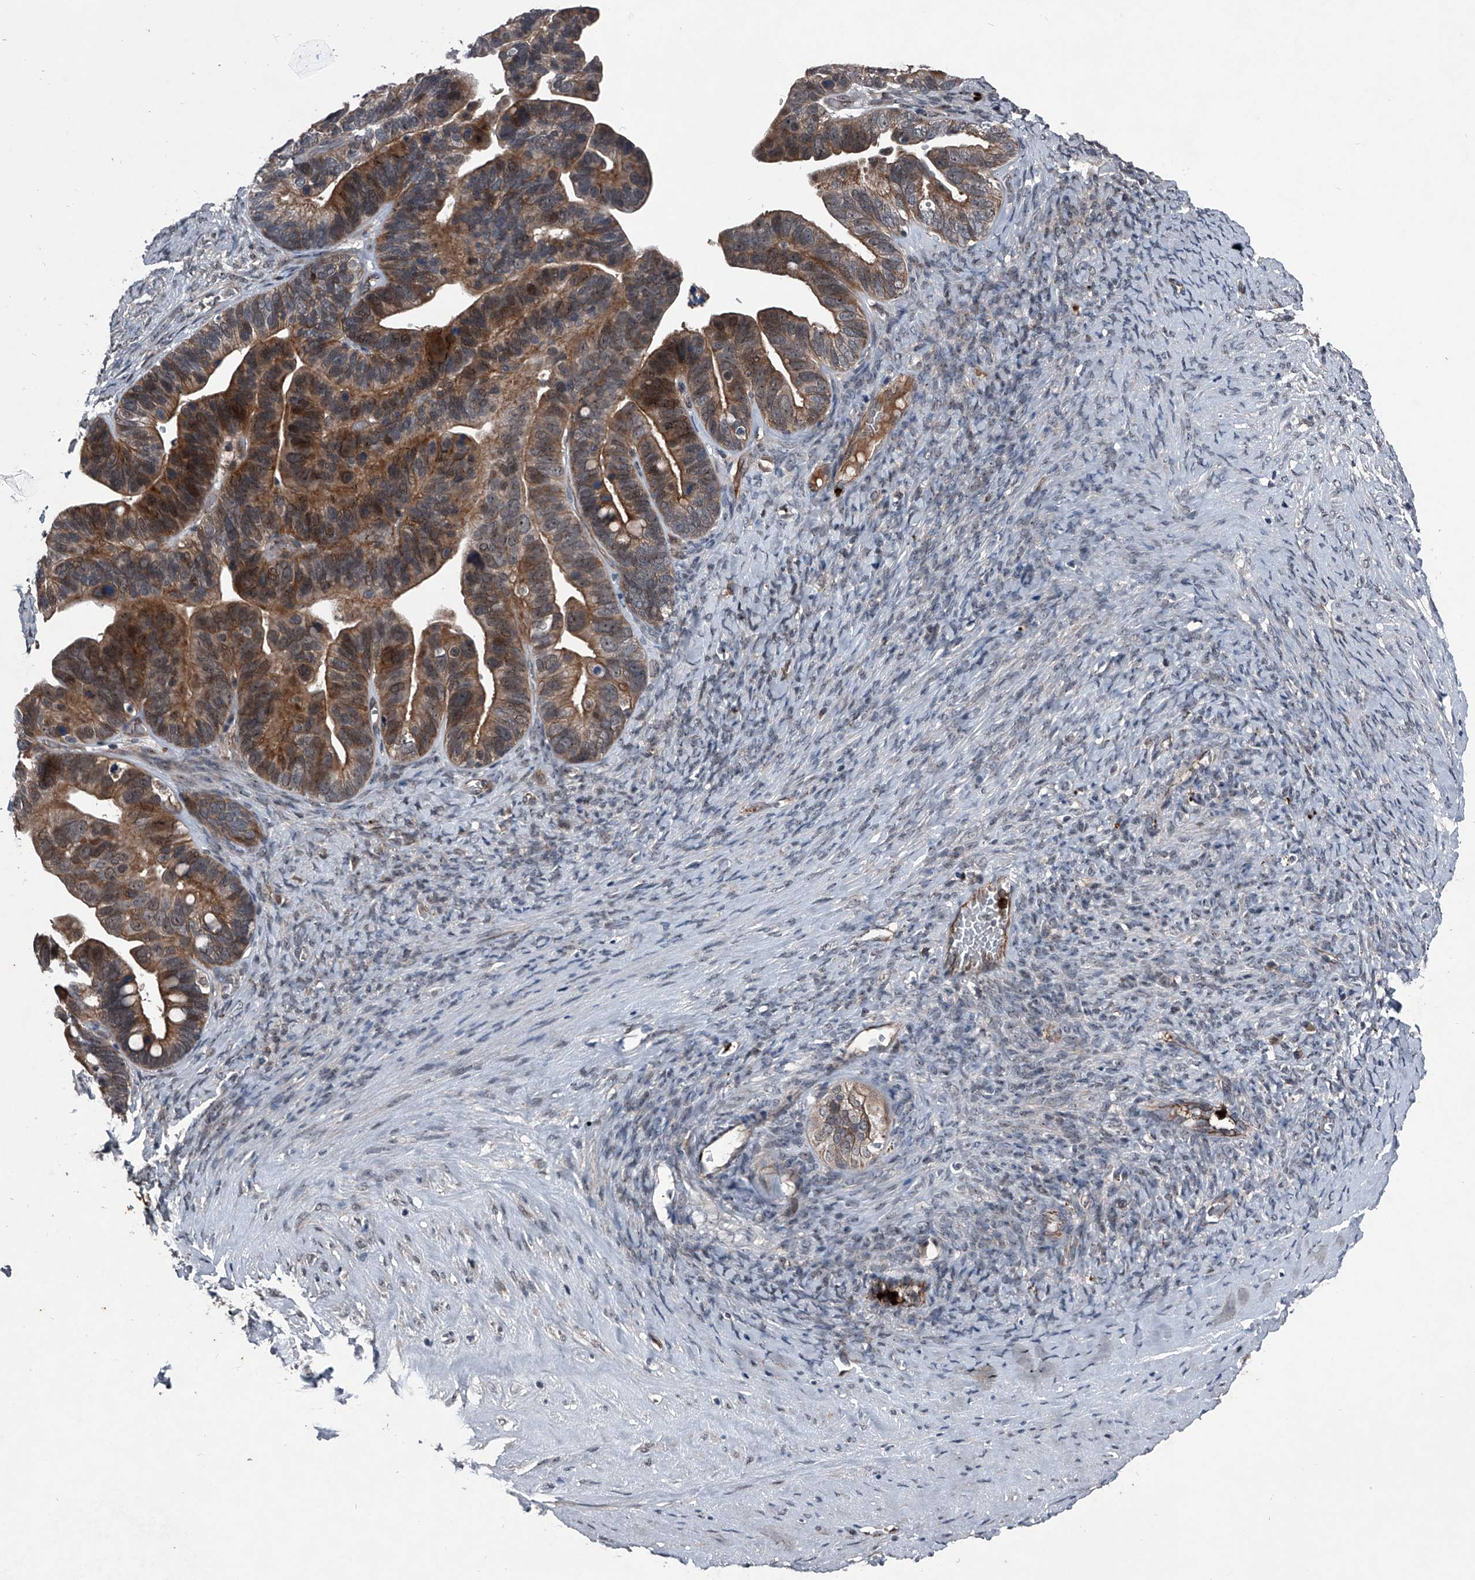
{"staining": {"intensity": "moderate", "quantity": ">75%", "location": "cytoplasmic/membranous"}, "tissue": "ovarian cancer", "cell_type": "Tumor cells", "image_type": "cancer", "snomed": [{"axis": "morphology", "description": "Cystadenocarcinoma, serous, NOS"}, {"axis": "topography", "description": "Ovary"}], "caption": "Brown immunohistochemical staining in human ovarian cancer (serous cystadenocarcinoma) exhibits moderate cytoplasmic/membranous expression in about >75% of tumor cells.", "gene": "MAPKAP1", "patient": {"sex": "female", "age": 56}}